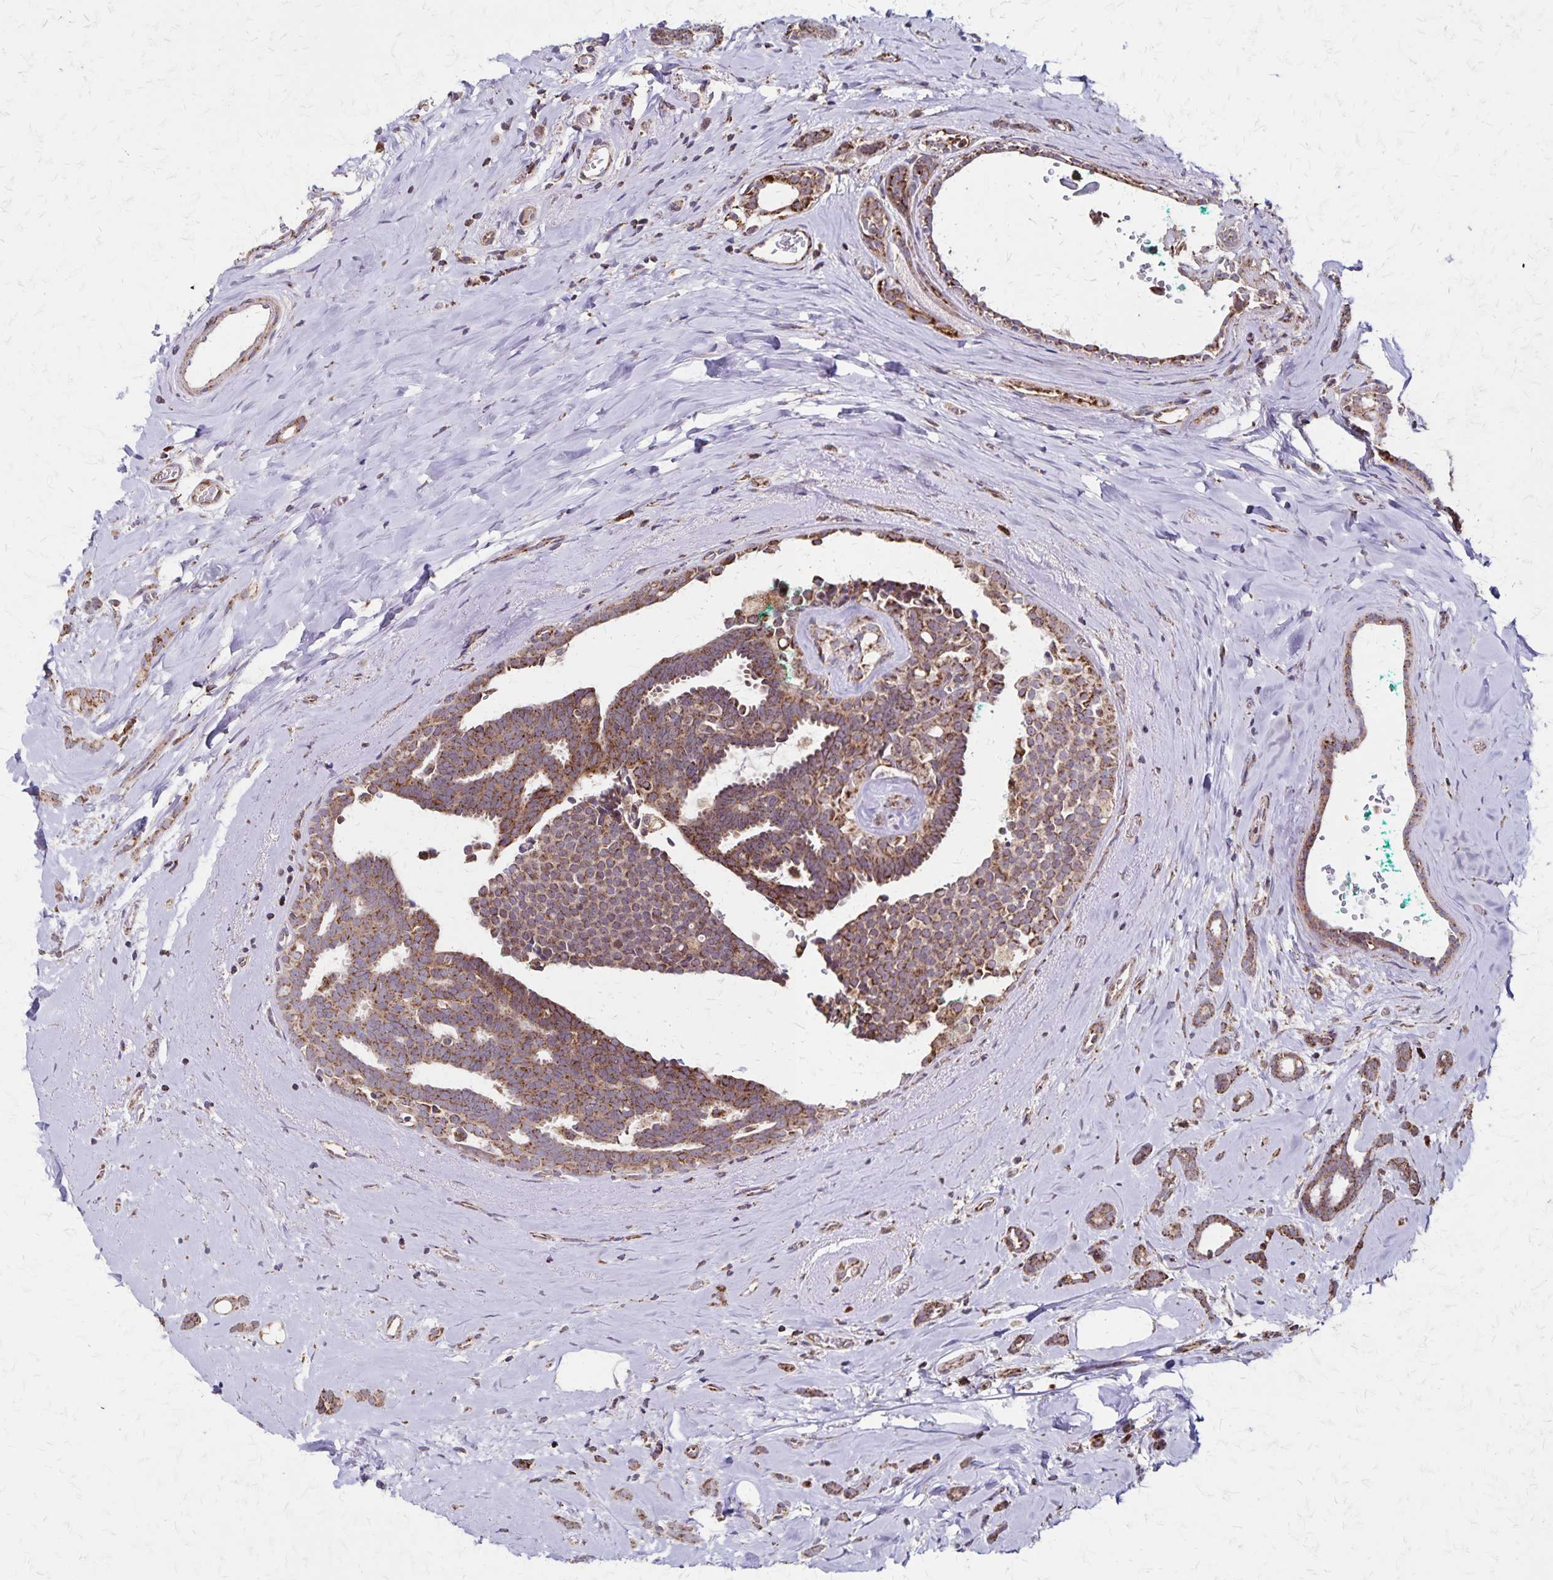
{"staining": {"intensity": "moderate", "quantity": "25%-75%", "location": "cytoplasmic/membranous"}, "tissue": "breast cancer", "cell_type": "Tumor cells", "image_type": "cancer", "snomed": [{"axis": "morphology", "description": "Intraductal carcinoma, in situ"}, {"axis": "morphology", "description": "Duct carcinoma"}, {"axis": "morphology", "description": "Lobular carcinoma, in situ"}, {"axis": "topography", "description": "Breast"}], "caption": "Breast invasive ductal carcinoma tissue demonstrates moderate cytoplasmic/membranous positivity in approximately 25%-75% of tumor cells", "gene": "NFS1", "patient": {"sex": "female", "age": 44}}